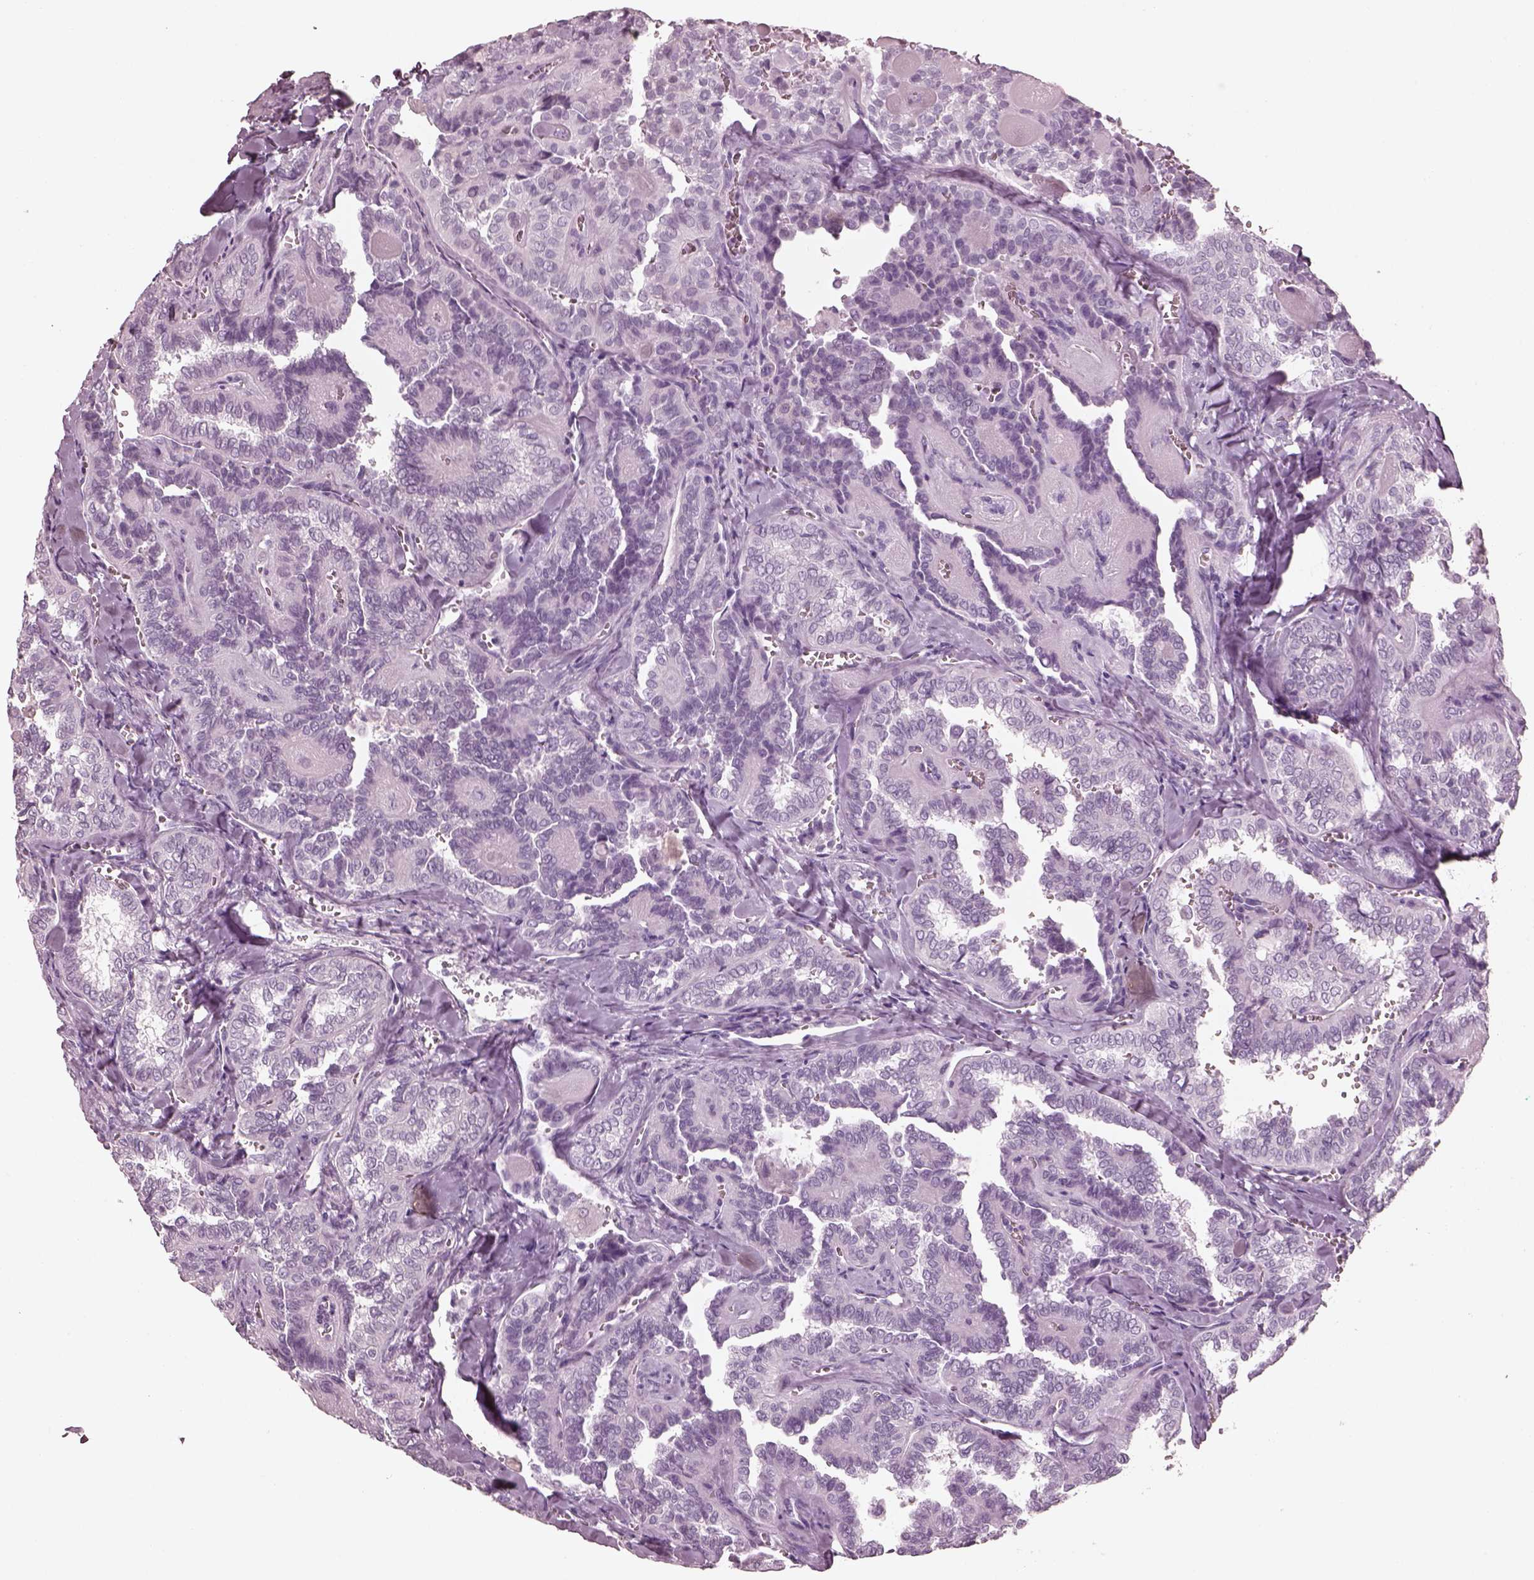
{"staining": {"intensity": "negative", "quantity": "none", "location": "none"}, "tissue": "thyroid cancer", "cell_type": "Tumor cells", "image_type": "cancer", "snomed": [{"axis": "morphology", "description": "Papillary adenocarcinoma, NOS"}, {"axis": "topography", "description": "Thyroid gland"}], "caption": "High magnification brightfield microscopy of papillary adenocarcinoma (thyroid) stained with DAB (3,3'-diaminobenzidine) (brown) and counterstained with hematoxylin (blue): tumor cells show no significant expression. Brightfield microscopy of immunohistochemistry (IHC) stained with DAB (brown) and hematoxylin (blue), captured at high magnification.", "gene": "C2orf81", "patient": {"sex": "female", "age": 41}}